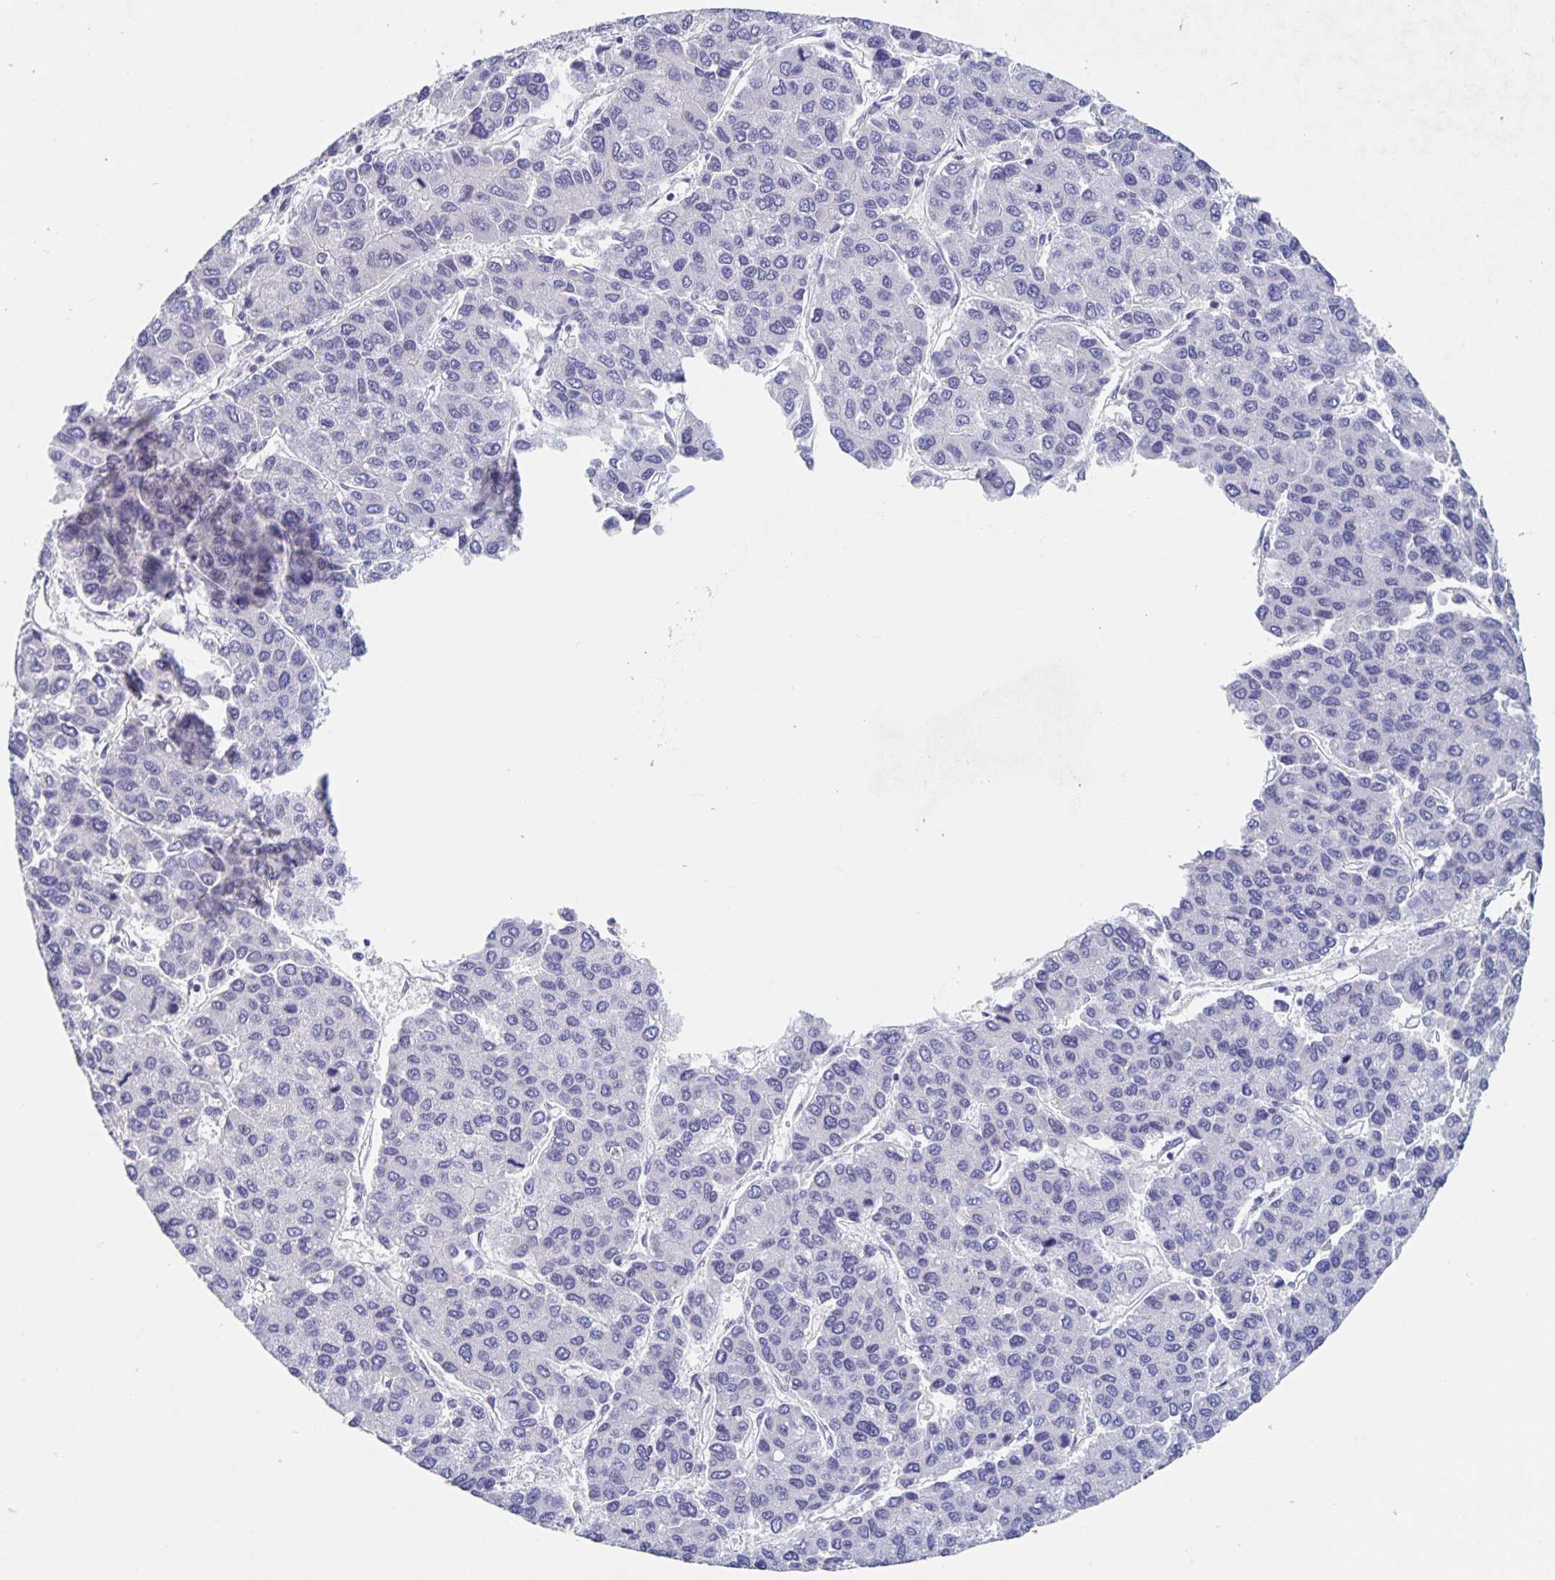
{"staining": {"intensity": "negative", "quantity": "none", "location": "none"}, "tissue": "liver cancer", "cell_type": "Tumor cells", "image_type": "cancer", "snomed": [{"axis": "morphology", "description": "Carcinoma, Hepatocellular, NOS"}, {"axis": "topography", "description": "Liver"}], "caption": "DAB immunohistochemical staining of human liver cancer displays no significant expression in tumor cells.", "gene": "CDC42BPG", "patient": {"sex": "female", "age": 66}}